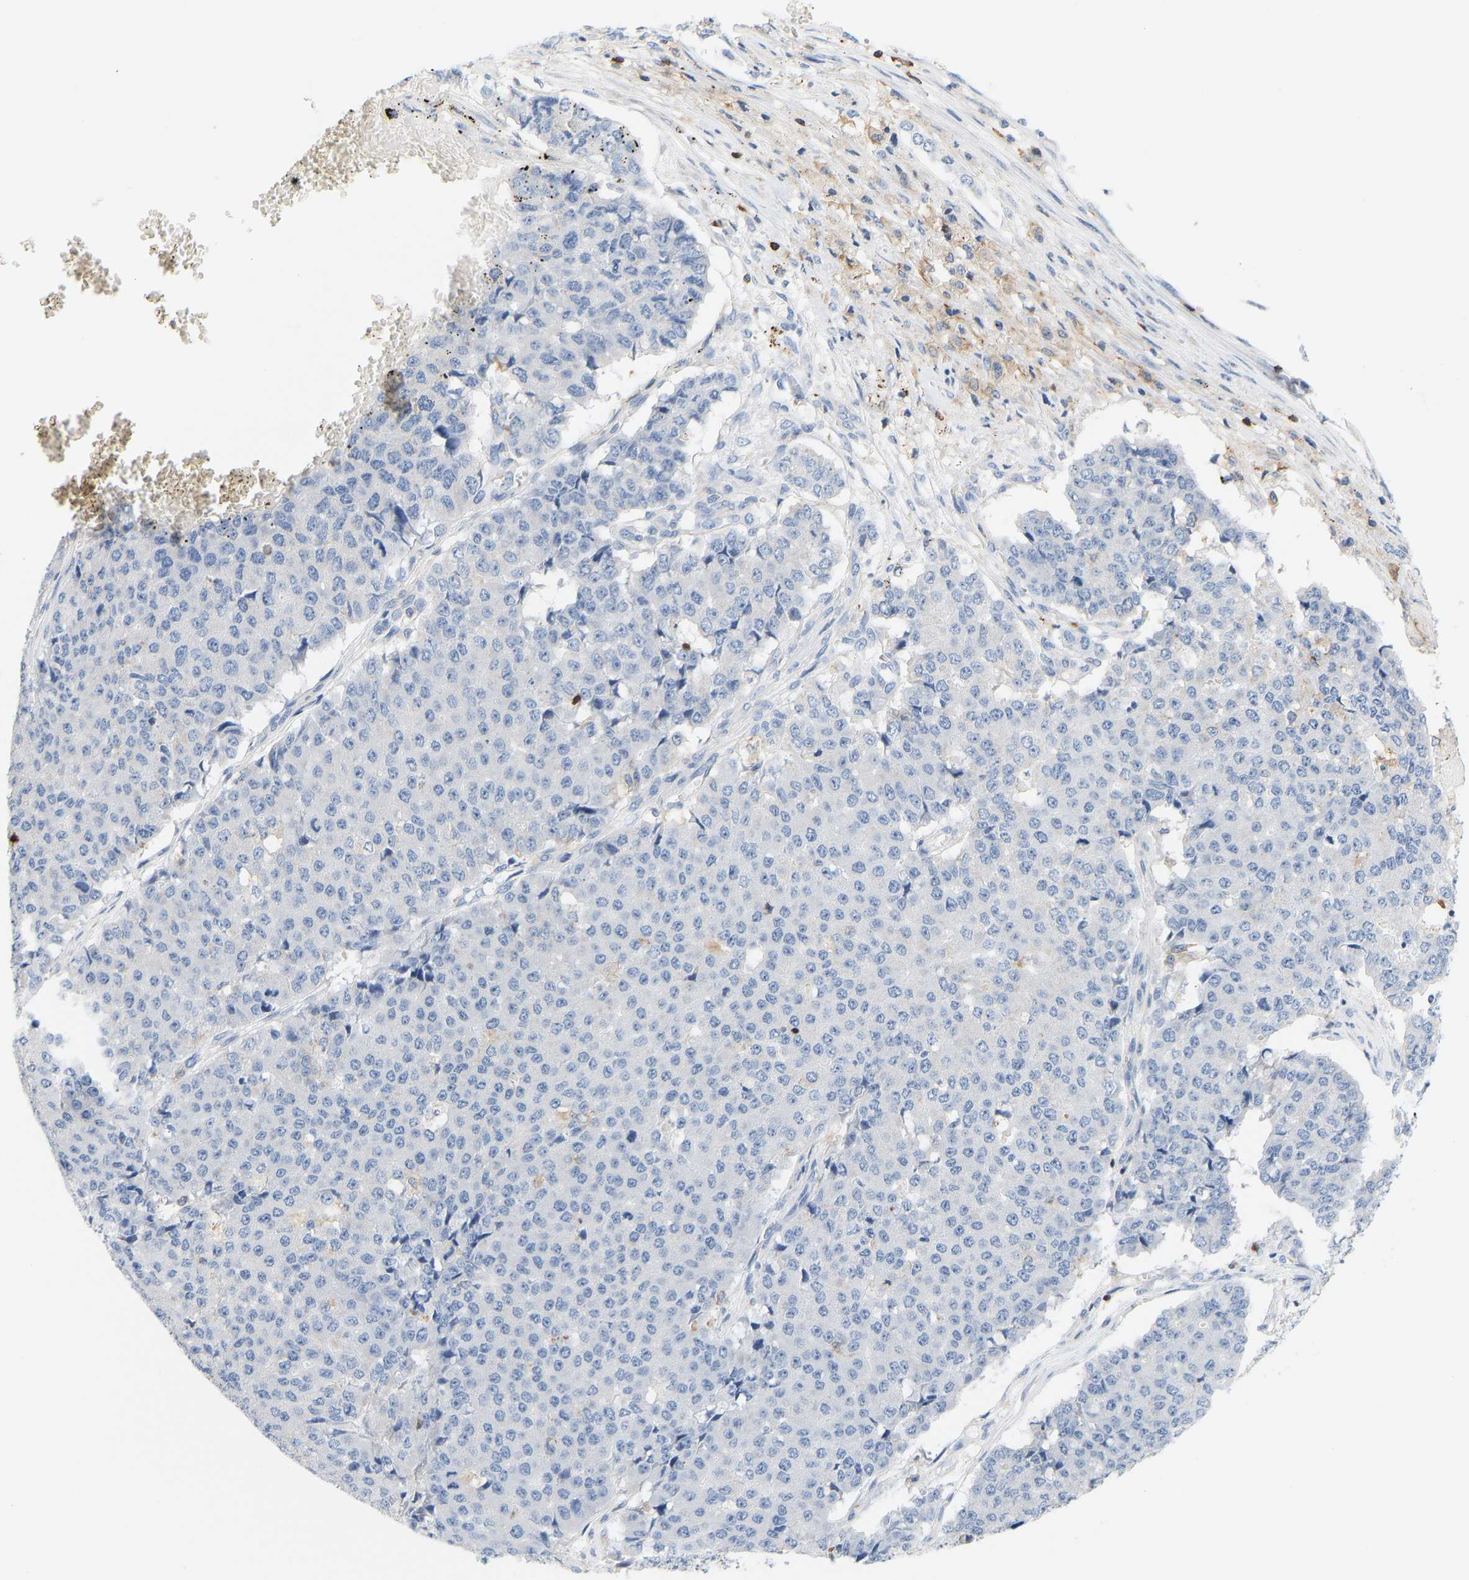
{"staining": {"intensity": "negative", "quantity": "none", "location": "none"}, "tissue": "pancreatic cancer", "cell_type": "Tumor cells", "image_type": "cancer", "snomed": [{"axis": "morphology", "description": "Adenocarcinoma, NOS"}, {"axis": "topography", "description": "Pancreas"}], "caption": "Pancreatic cancer stained for a protein using immunohistochemistry (IHC) exhibits no positivity tumor cells.", "gene": "EVL", "patient": {"sex": "male", "age": 50}}